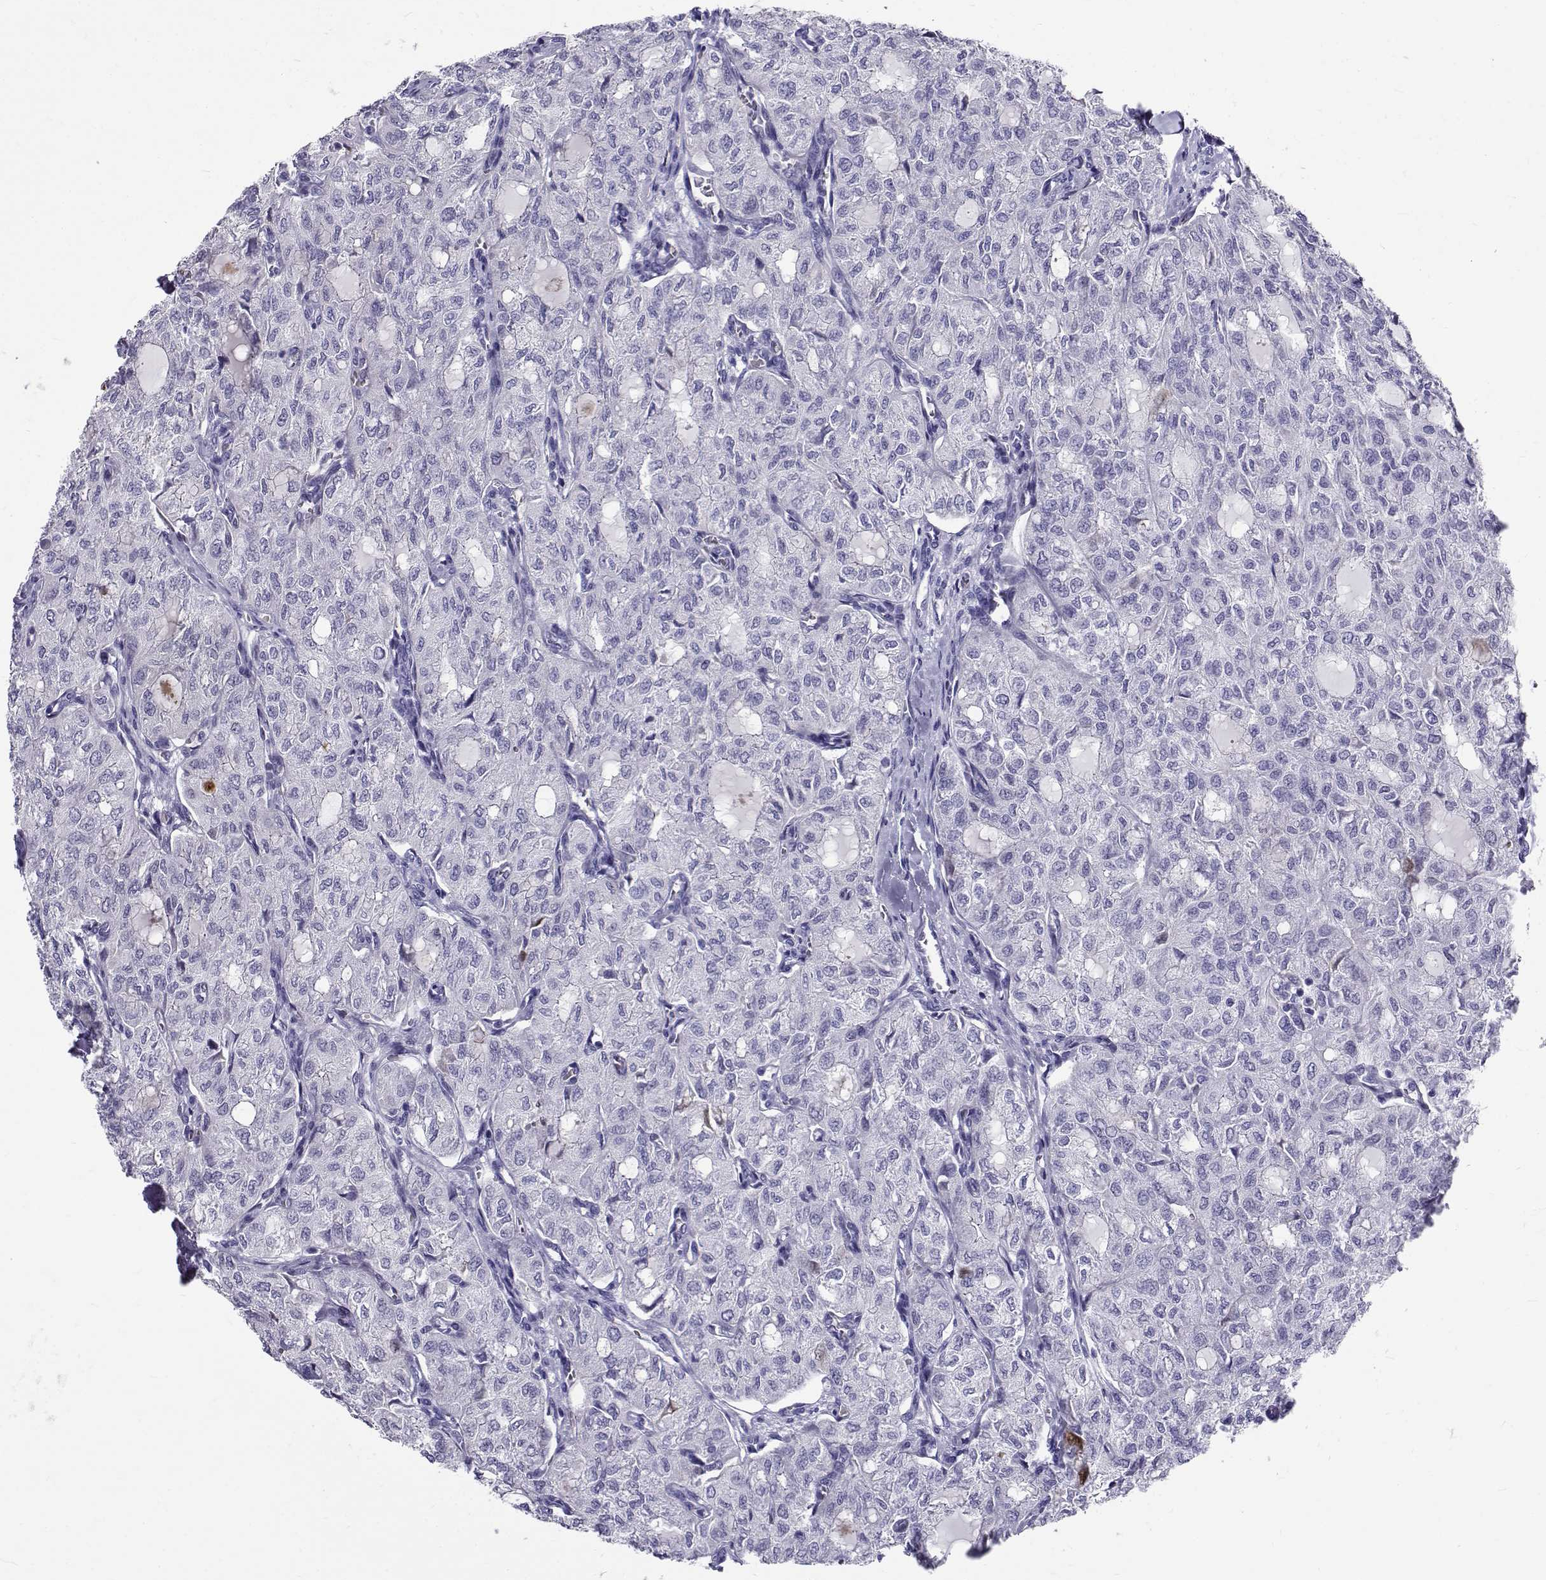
{"staining": {"intensity": "negative", "quantity": "none", "location": "none"}, "tissue": "thyroid cancer", "cell_type": "Tumor cells", "image_type": "cancer", "snomed": [{"axis": "morphology", "description": "Follicular adenoma carcinoma, NOS"}, {"axis": "topography", "description": "Thyroid gland"}], "caption": "Immunohistochemistry micrograph of human thyroid follicular adenoma carcinoma stained for a protein (brown), which shows no expression in tumor cells.", "gene": "IGSF1", "patient": {"sex": "male", "age": 75}}